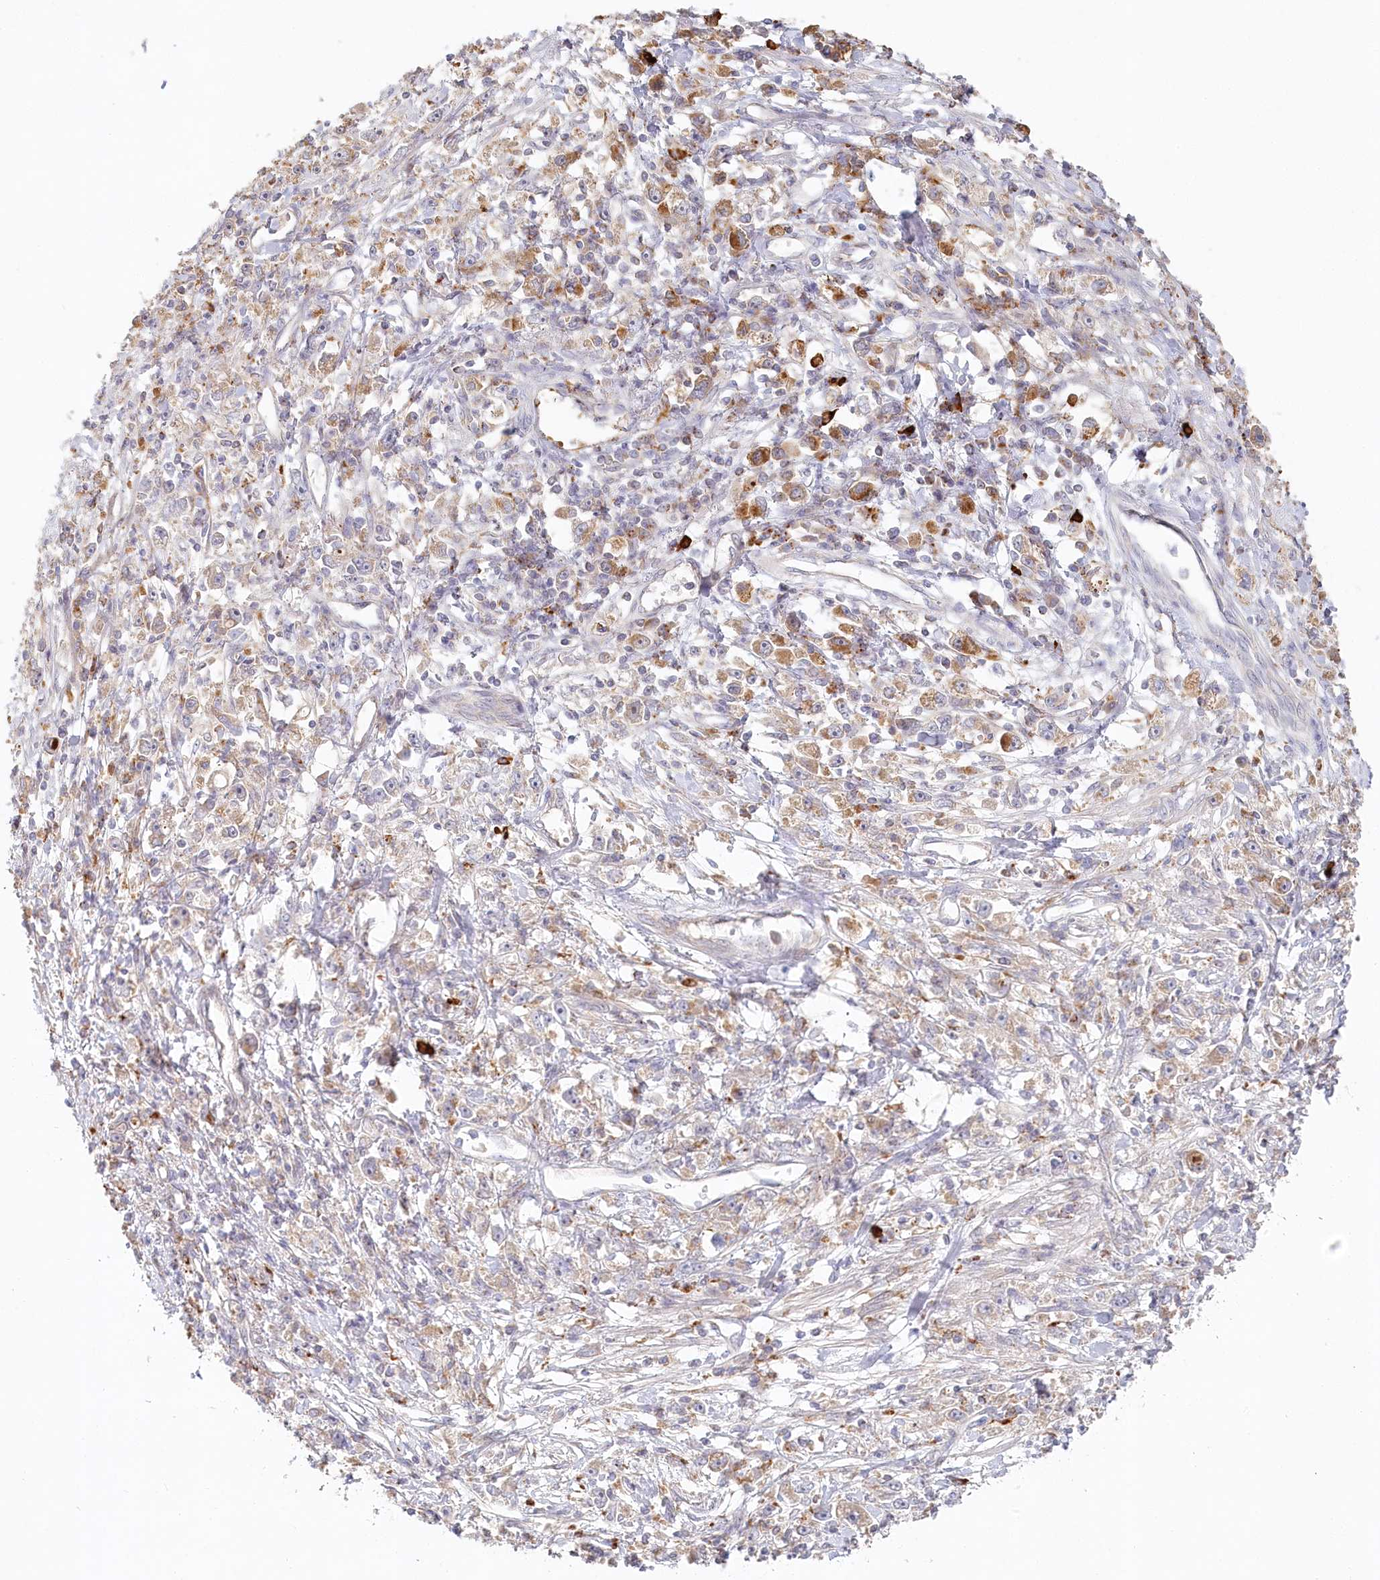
{"staining": {"intensity": "moderate", "quantity": "<25%", "location": "cytoplasmic/membranous"}, "tissue": "stomach cancer", "cell_type": "Tumor cells", "image_type": "cancer", "snomed": [{"axis": "morphology", "description": "Adenocarcinoma, NOS"}, {"axis": "topography", "description": "Stomach"}], "caption": "This is a photomicrograph of immunohistochemistry staining of stomach cancer, which shows moderate staining in the cytoplasmic/membranous of tumor cells.", "gene": "VSIG1", "patient": {"sex": "female", "age": 59}}